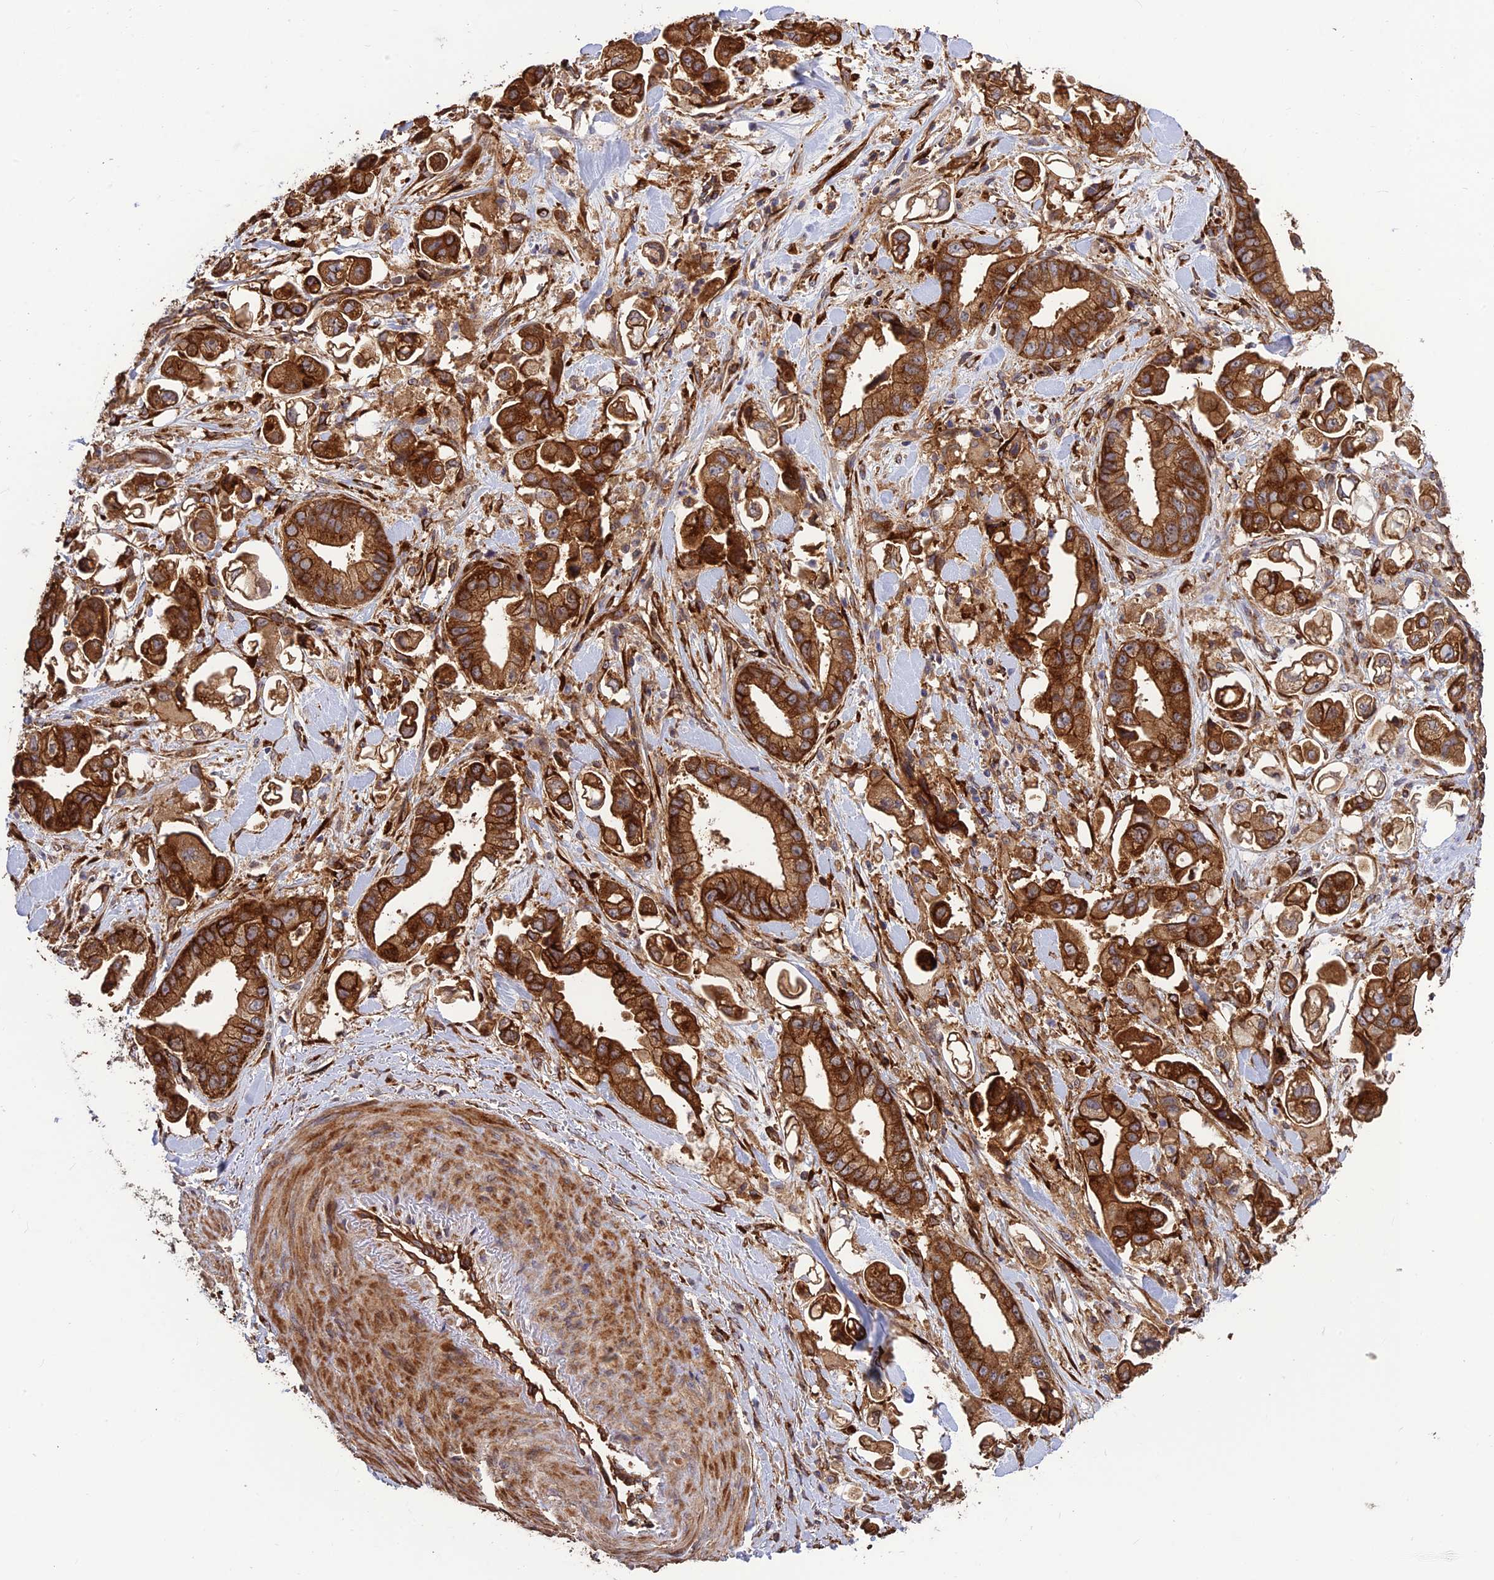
{"staining": {"intensity": "strong", "quantity": ">75%", "location": "cytoplasmic/membranous"}, "tissue": "stomach cancer", "cell_type": "Tumor cells", "image_type": "cancer", "snomed": [{"axis": "morphology", "description": "Adenocarcinoma, NOS"}, {"axis": "topography", "description": "Stomach"}], "caption": "Immunohistochemistry (IHC) photomicrograph of human stomach adenocarcinoma stained for a protein (brown), which exhibits high levels of strong cytoplasmic/membranous expression in approximately >75% of tumor cells.", "gene": "CRTAP", "patient": {"sex": "male", "age": 62}}